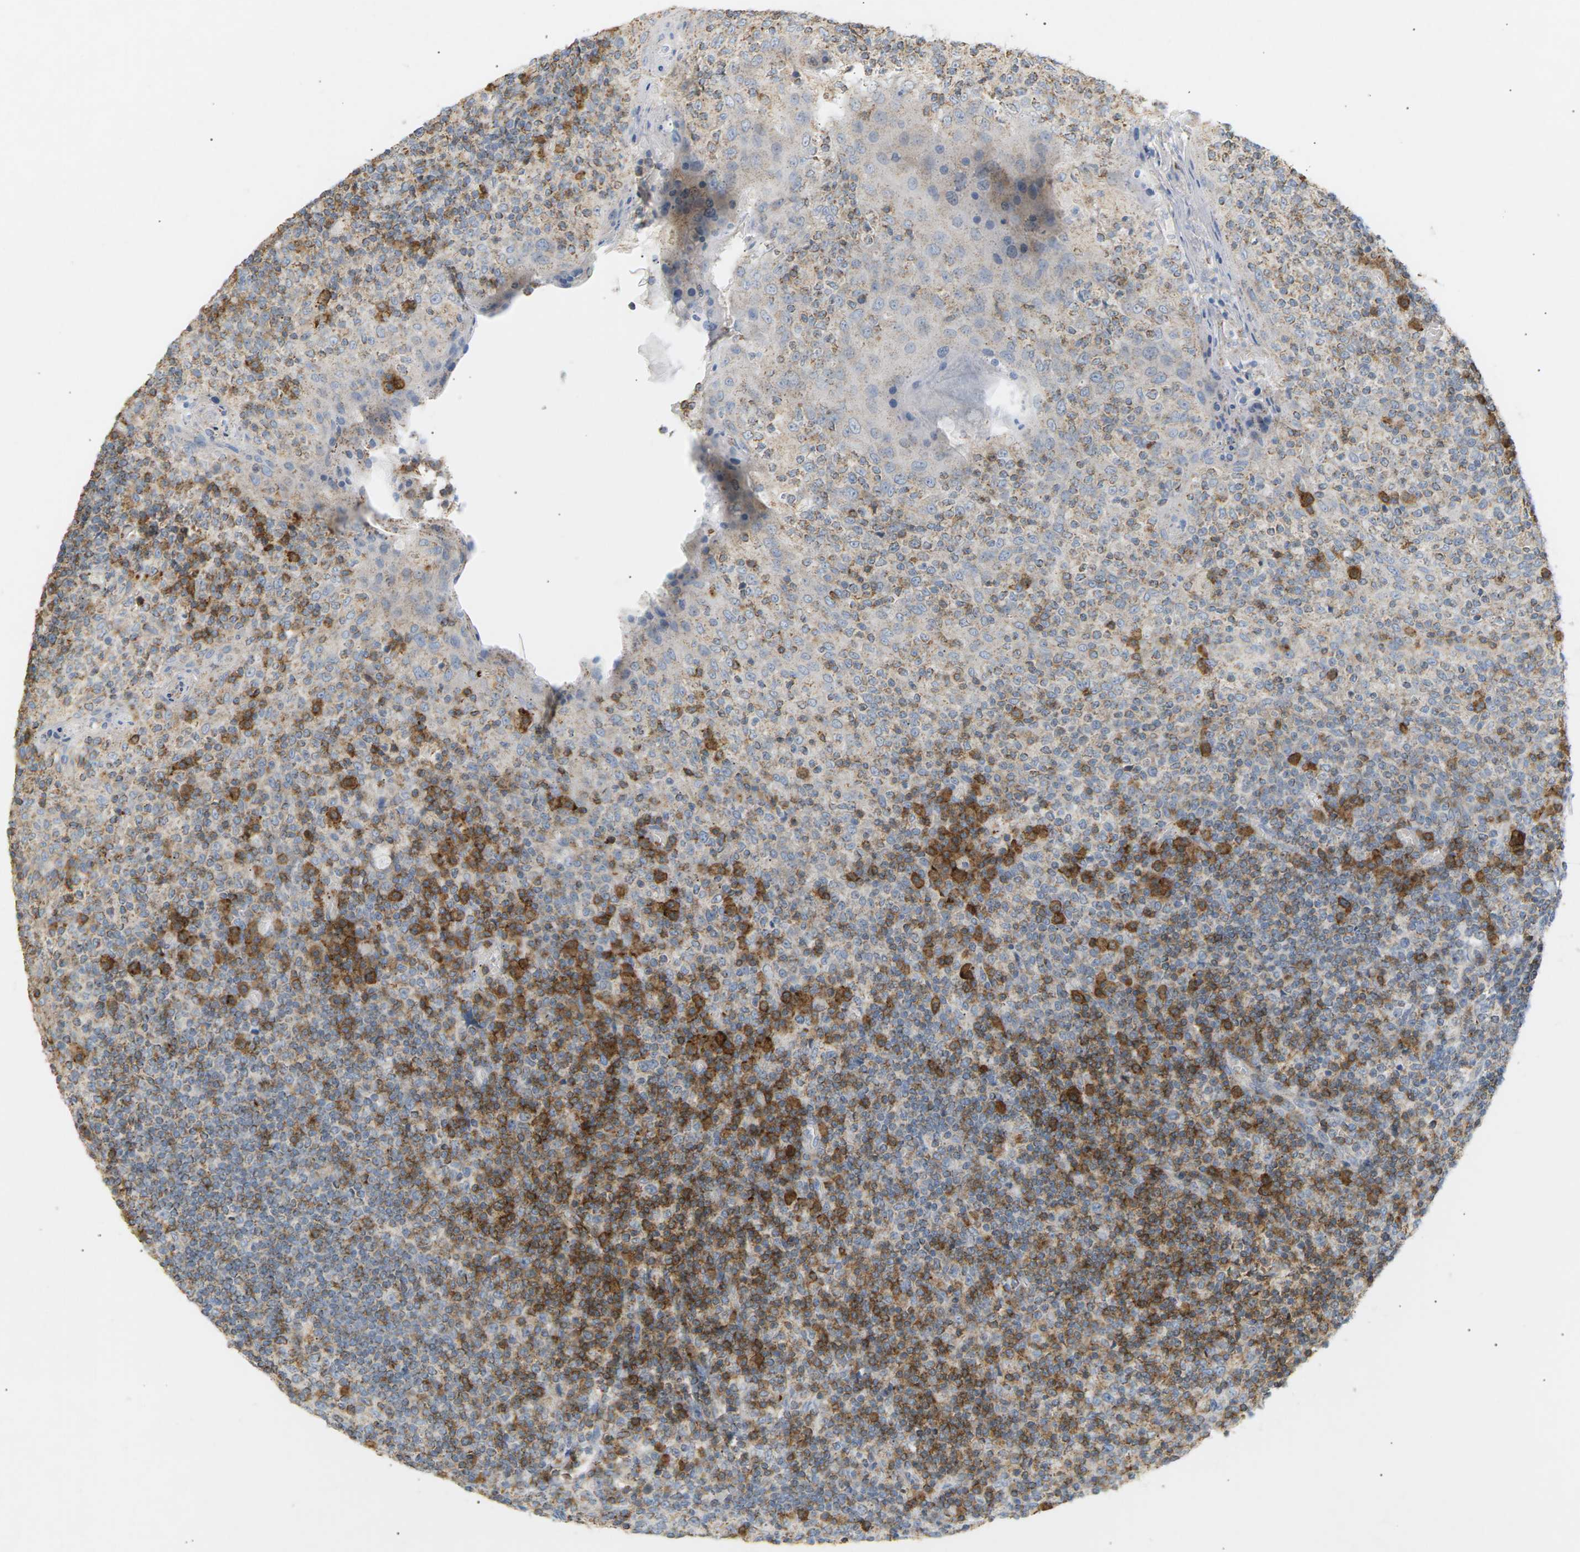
{"staining": {"intensity": "moderate", "quantity": "25%-75%", "location": "cytoplasmic/membranous"}, "tissue": "tonsil", "cell_type": "Germinal center cells", "image_type": "normal", "snomed": [{"axis": "morphology", "description": "Normal tissue, NOS"}, {"axis": "topography", "description": "Tonsil"}], "caption": "This photomicrograph reveals normal tonsil stained with immunohistochemistry (IHC) to label a protein in brown. The cytoplasmic/membranous of germinal center cells show moderate positivity for the protein. Nuclei are counter-stained blue.", "gene": "LIME1", "patient": {"sex": "female", "age": 19}}